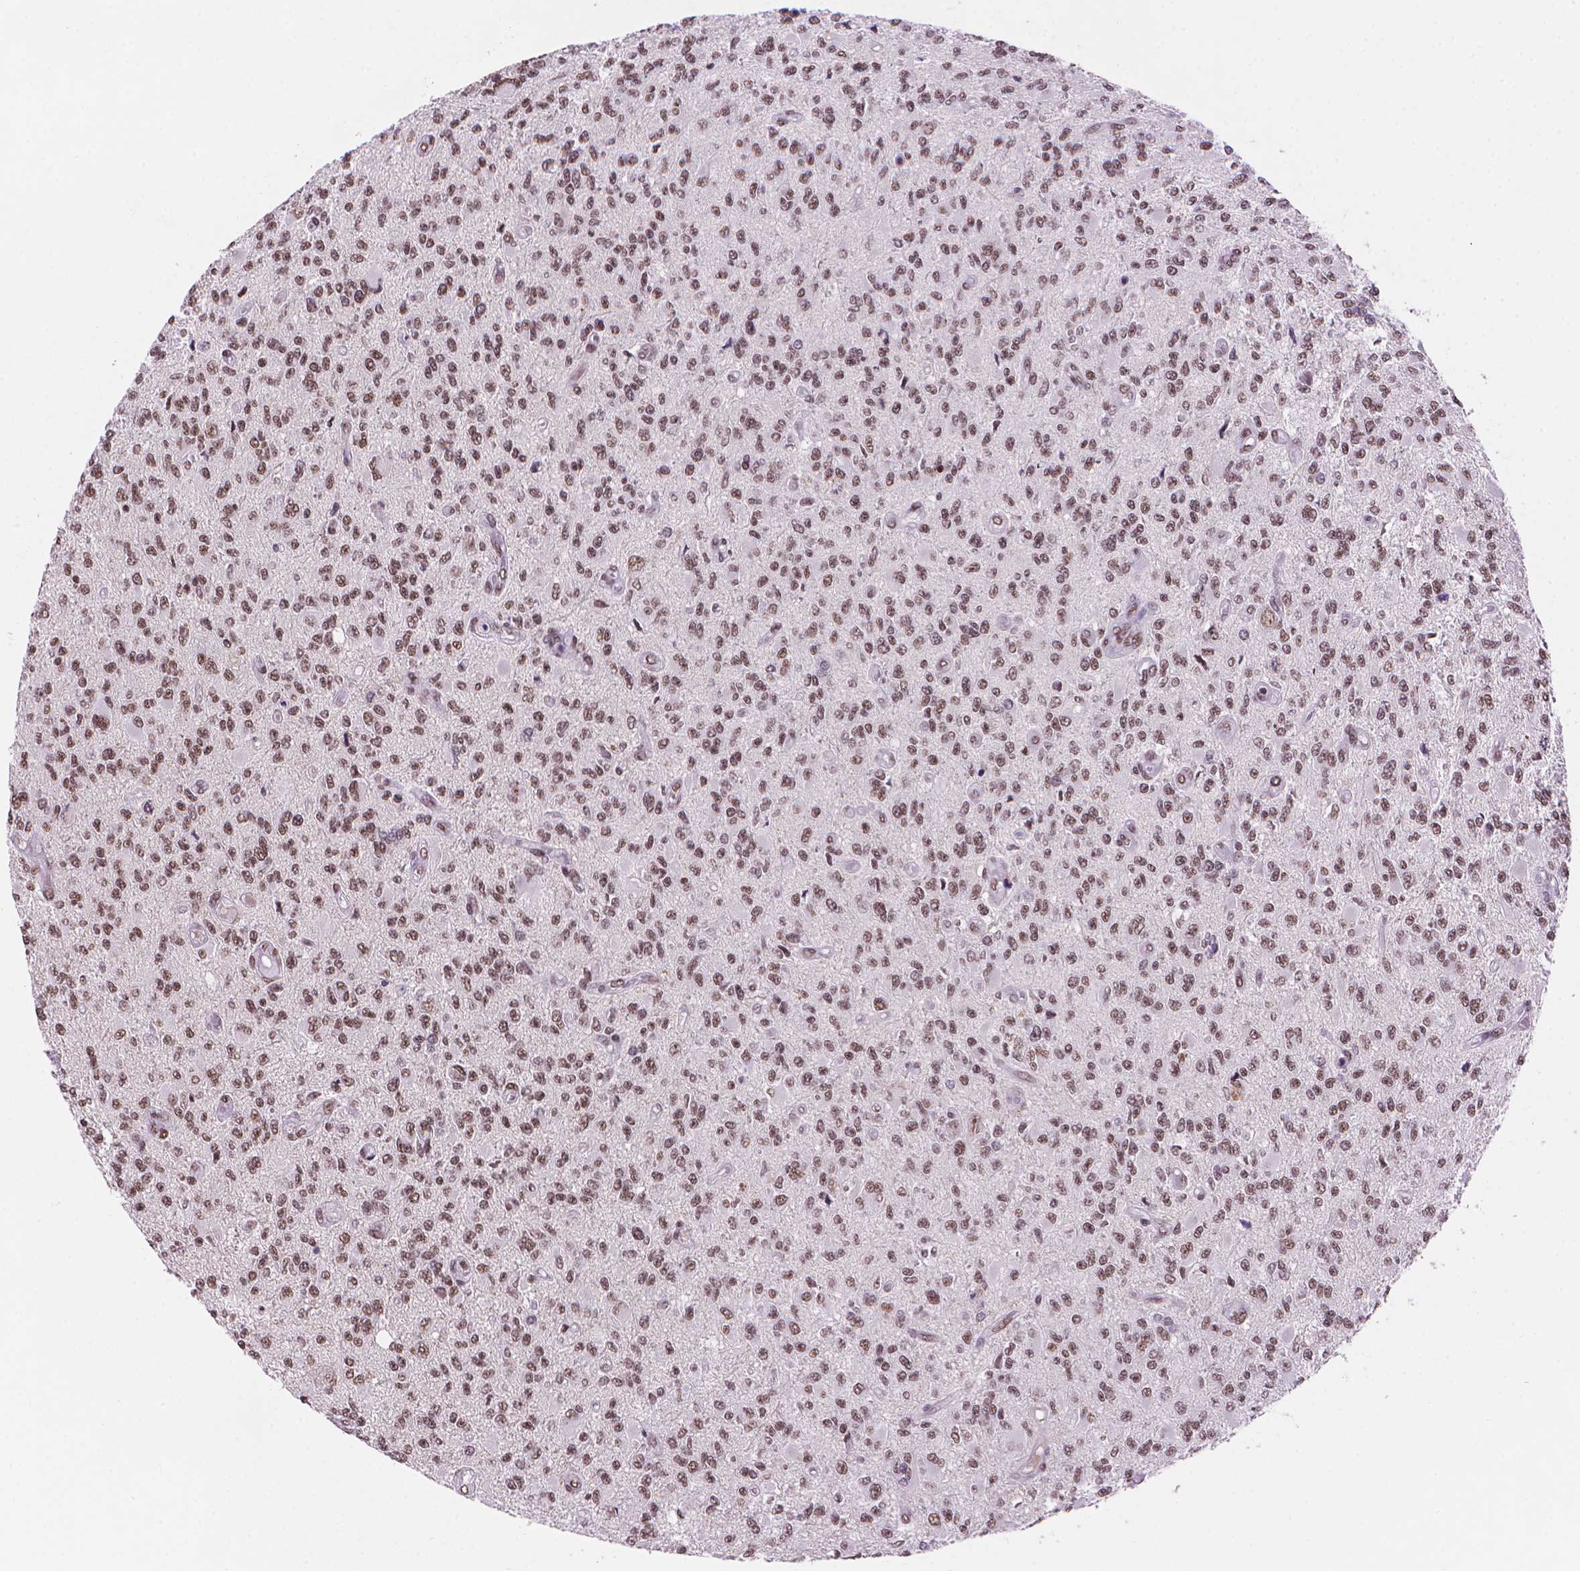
{"staining": {"intensity": "moderate", "quantity": ">75%", "location": "nuclear"}, "tissue": "glioma", "cell_type": "Tumor cells", "image_type": "cancer", "snomed": [{"axis": "morphology", "description": "Glioma, malignant, High grade"}, {"axis": "topography", "description": "Brain"}], "caption": "Moderate nuclear staining is seen in about >75% of tumor cells in malignant glioma (high-grade).", "gene": "RPA4", "patient": {"sex": "female", "age": 63}}